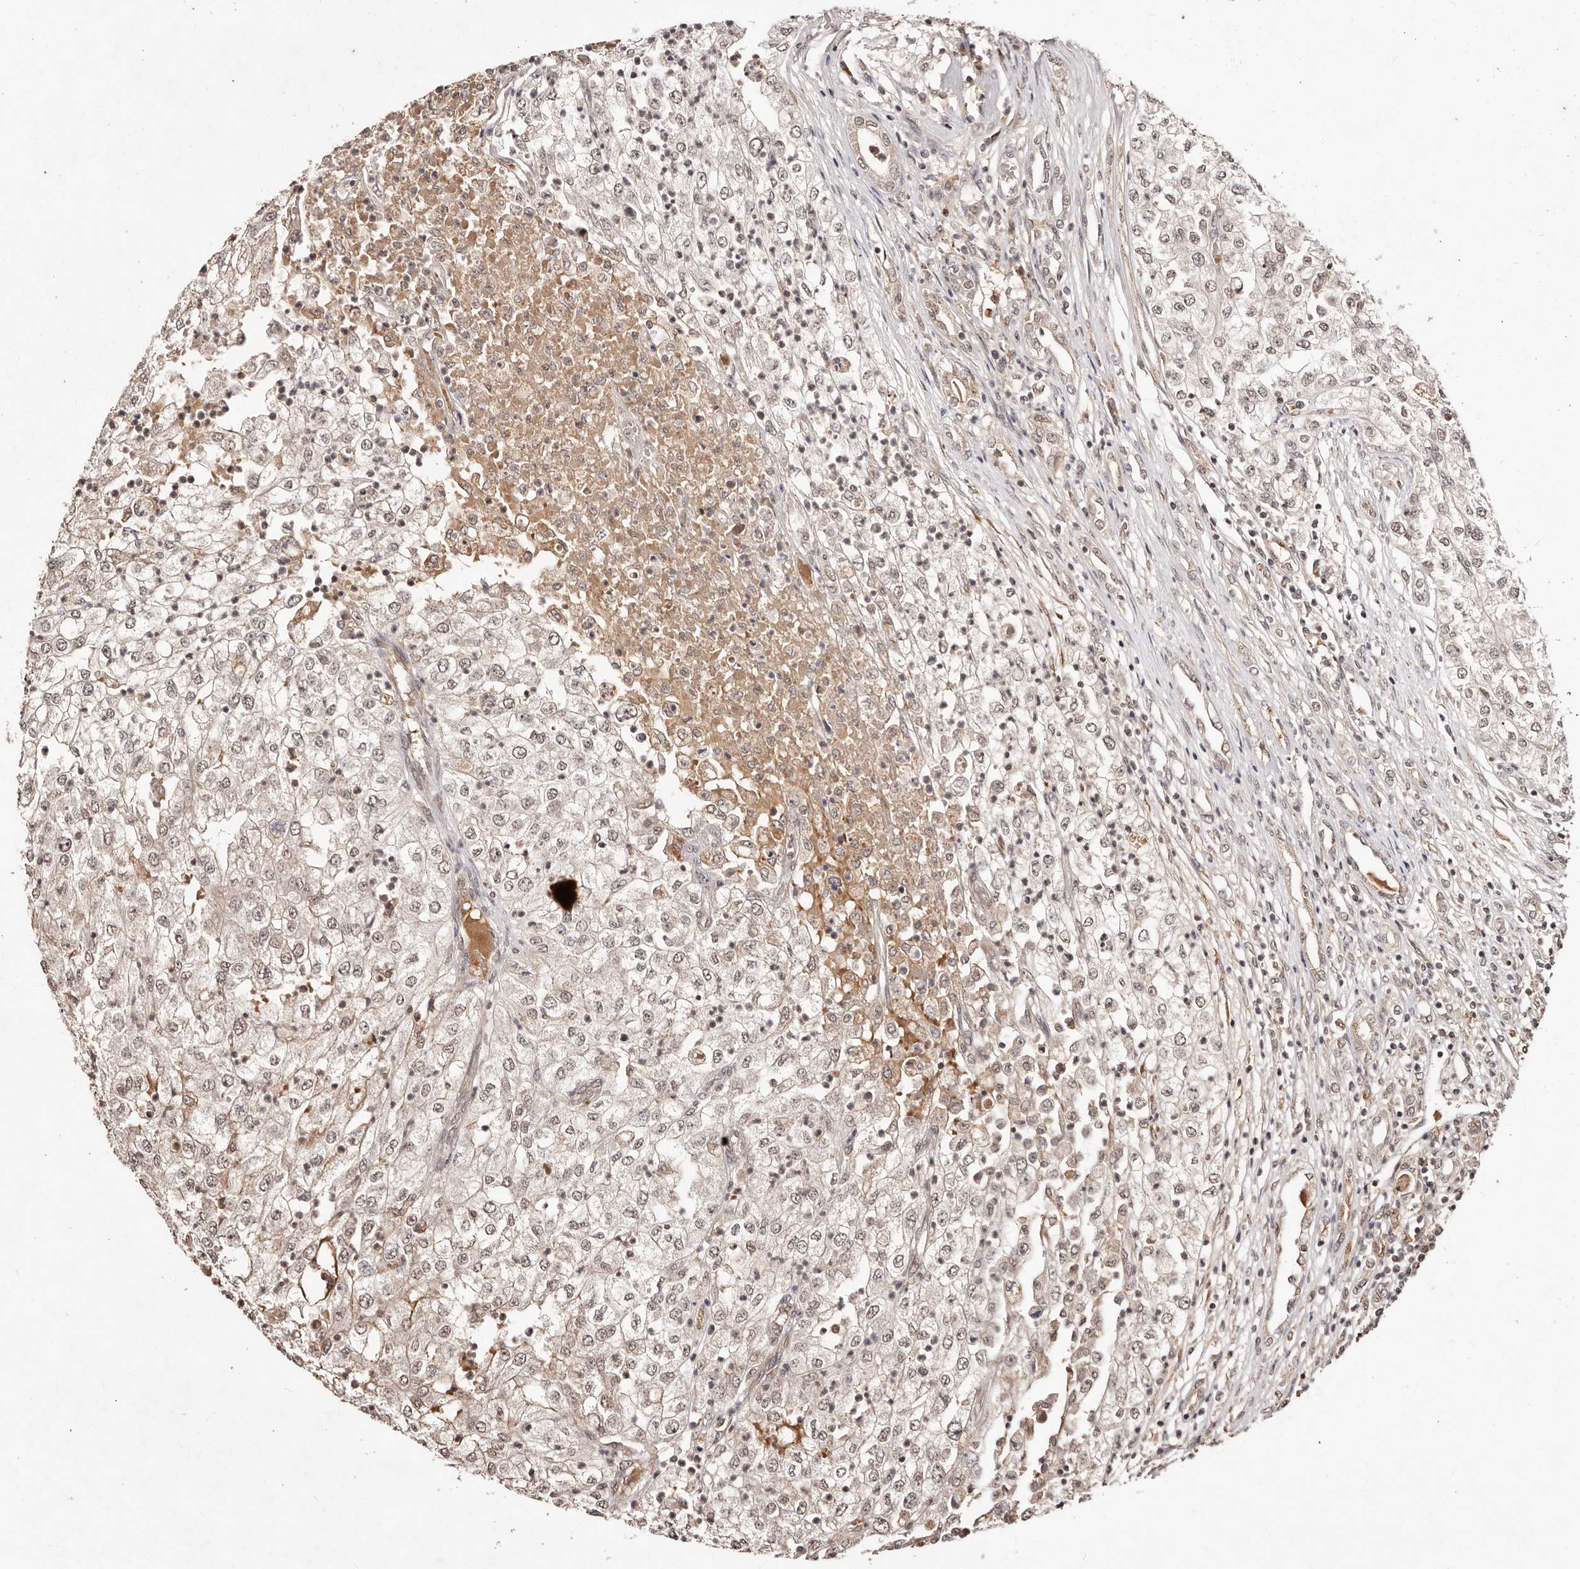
{"staining": {"intensity": "weak", "quantity": ">75%", "location": "nuclear"}, "tissue": "renal cancer", "cell_type": "Tumor cells", "image_type": "cancer", "snomed": [{"axis": "morphology", "description": "Adenocarcinoma, NOS"}, {"axis": "topography", "description": "Kidney"}], "caption": "Protein staining by immunohistochemistry (IHC) exhibits weak nuclear expression in approximately >75% of tumor cells in renal cancer.", "gene": "BICRAL", "patient": {"sex": "female", "age": 54}}